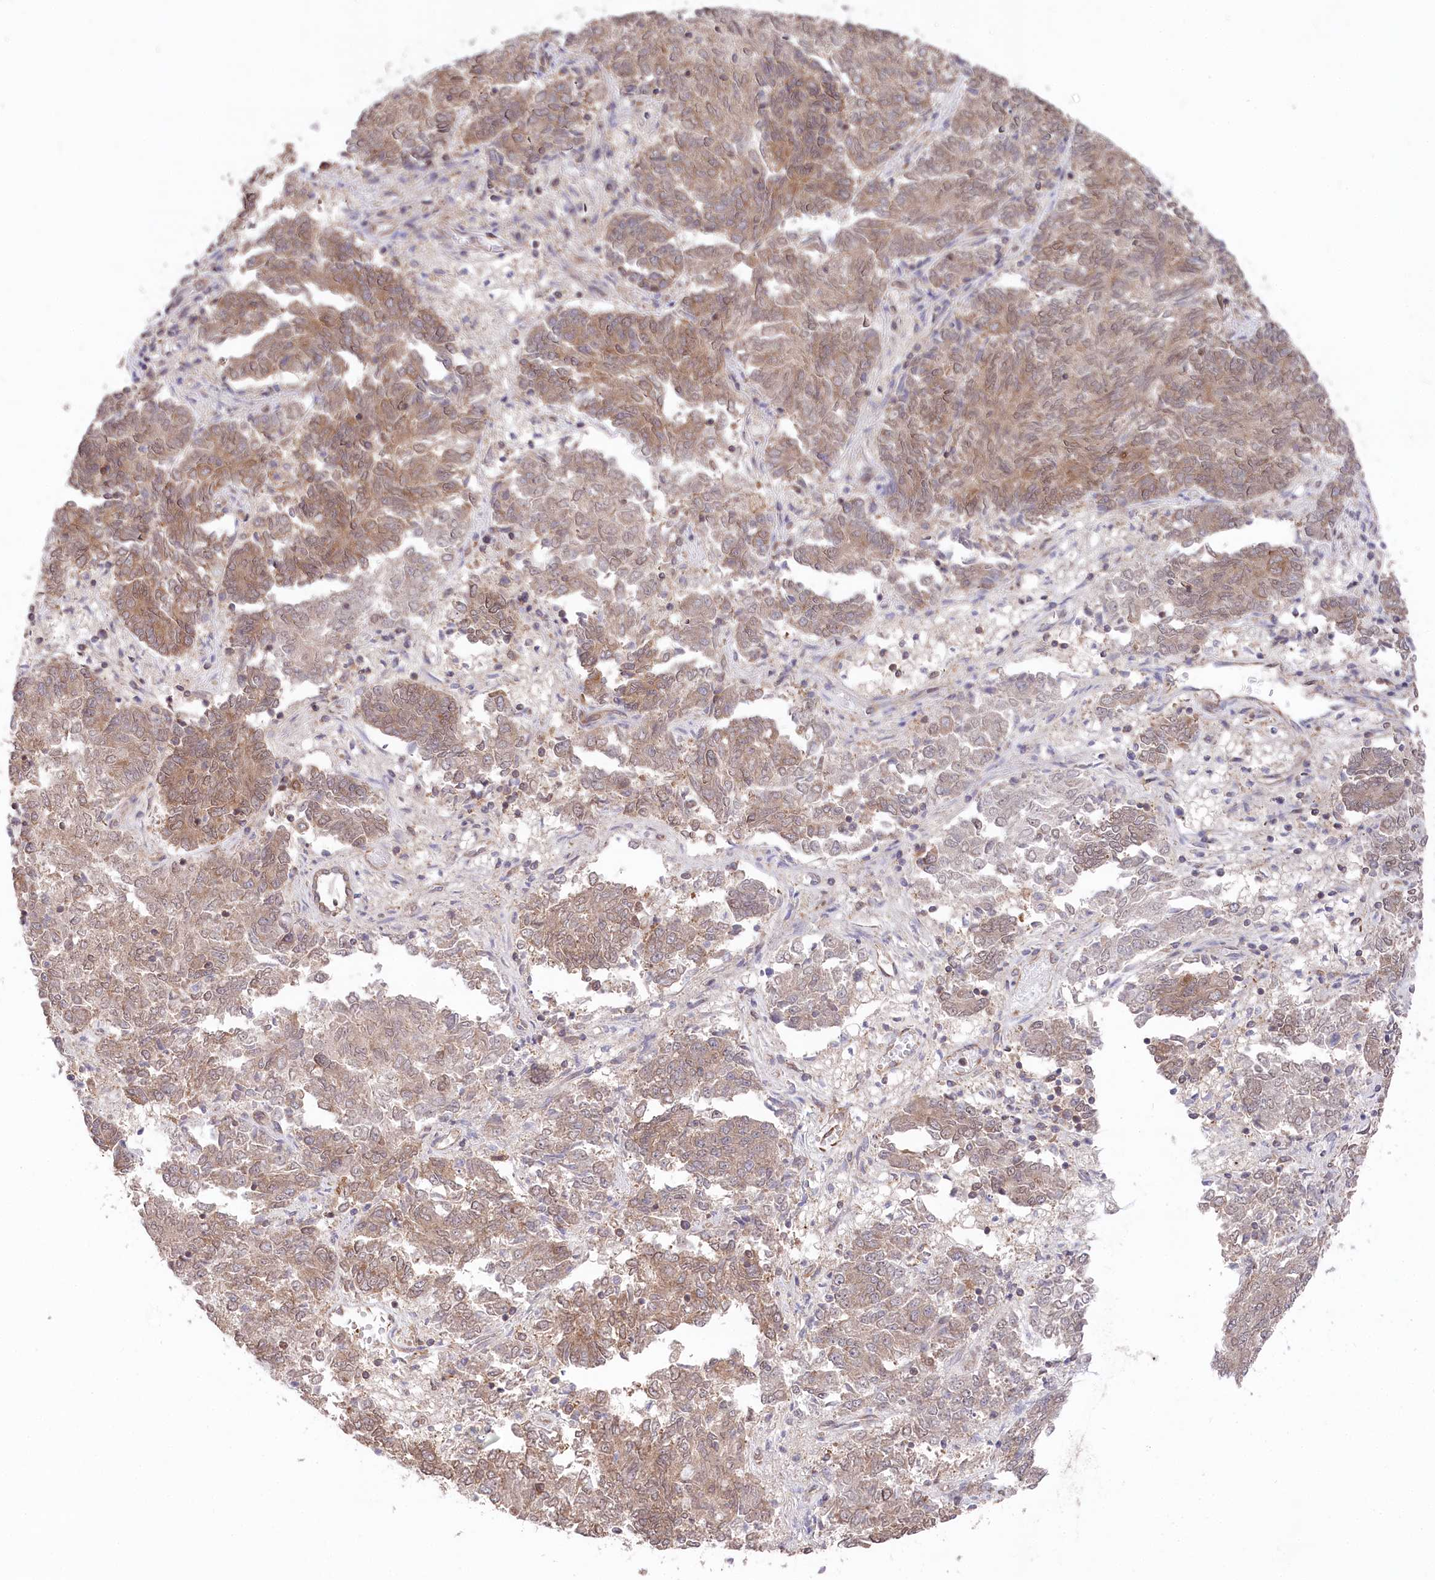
{"staining": {"intensity": "weak", "quantity": ">75%", "location": "cytoplasmic/membranous"}, "tissue": "endometrial cancer", "cell_type": "Tumor cells", "image_type": "cancer", "snomed": [{"axis": "morphology", "description": "Adenocarcinoma, NOS"}, {"axis": "topography", "description": "Endometrium"}], "caption": "This is a histology image of immunohistochemistry staining of endometrial cancer (adenocarcinoma), which shows weak staining in the cytoplasmic/membranous of tumor cells.", "gene": "PPP1R21", "patient": {"sex": "female", "age": 80}}